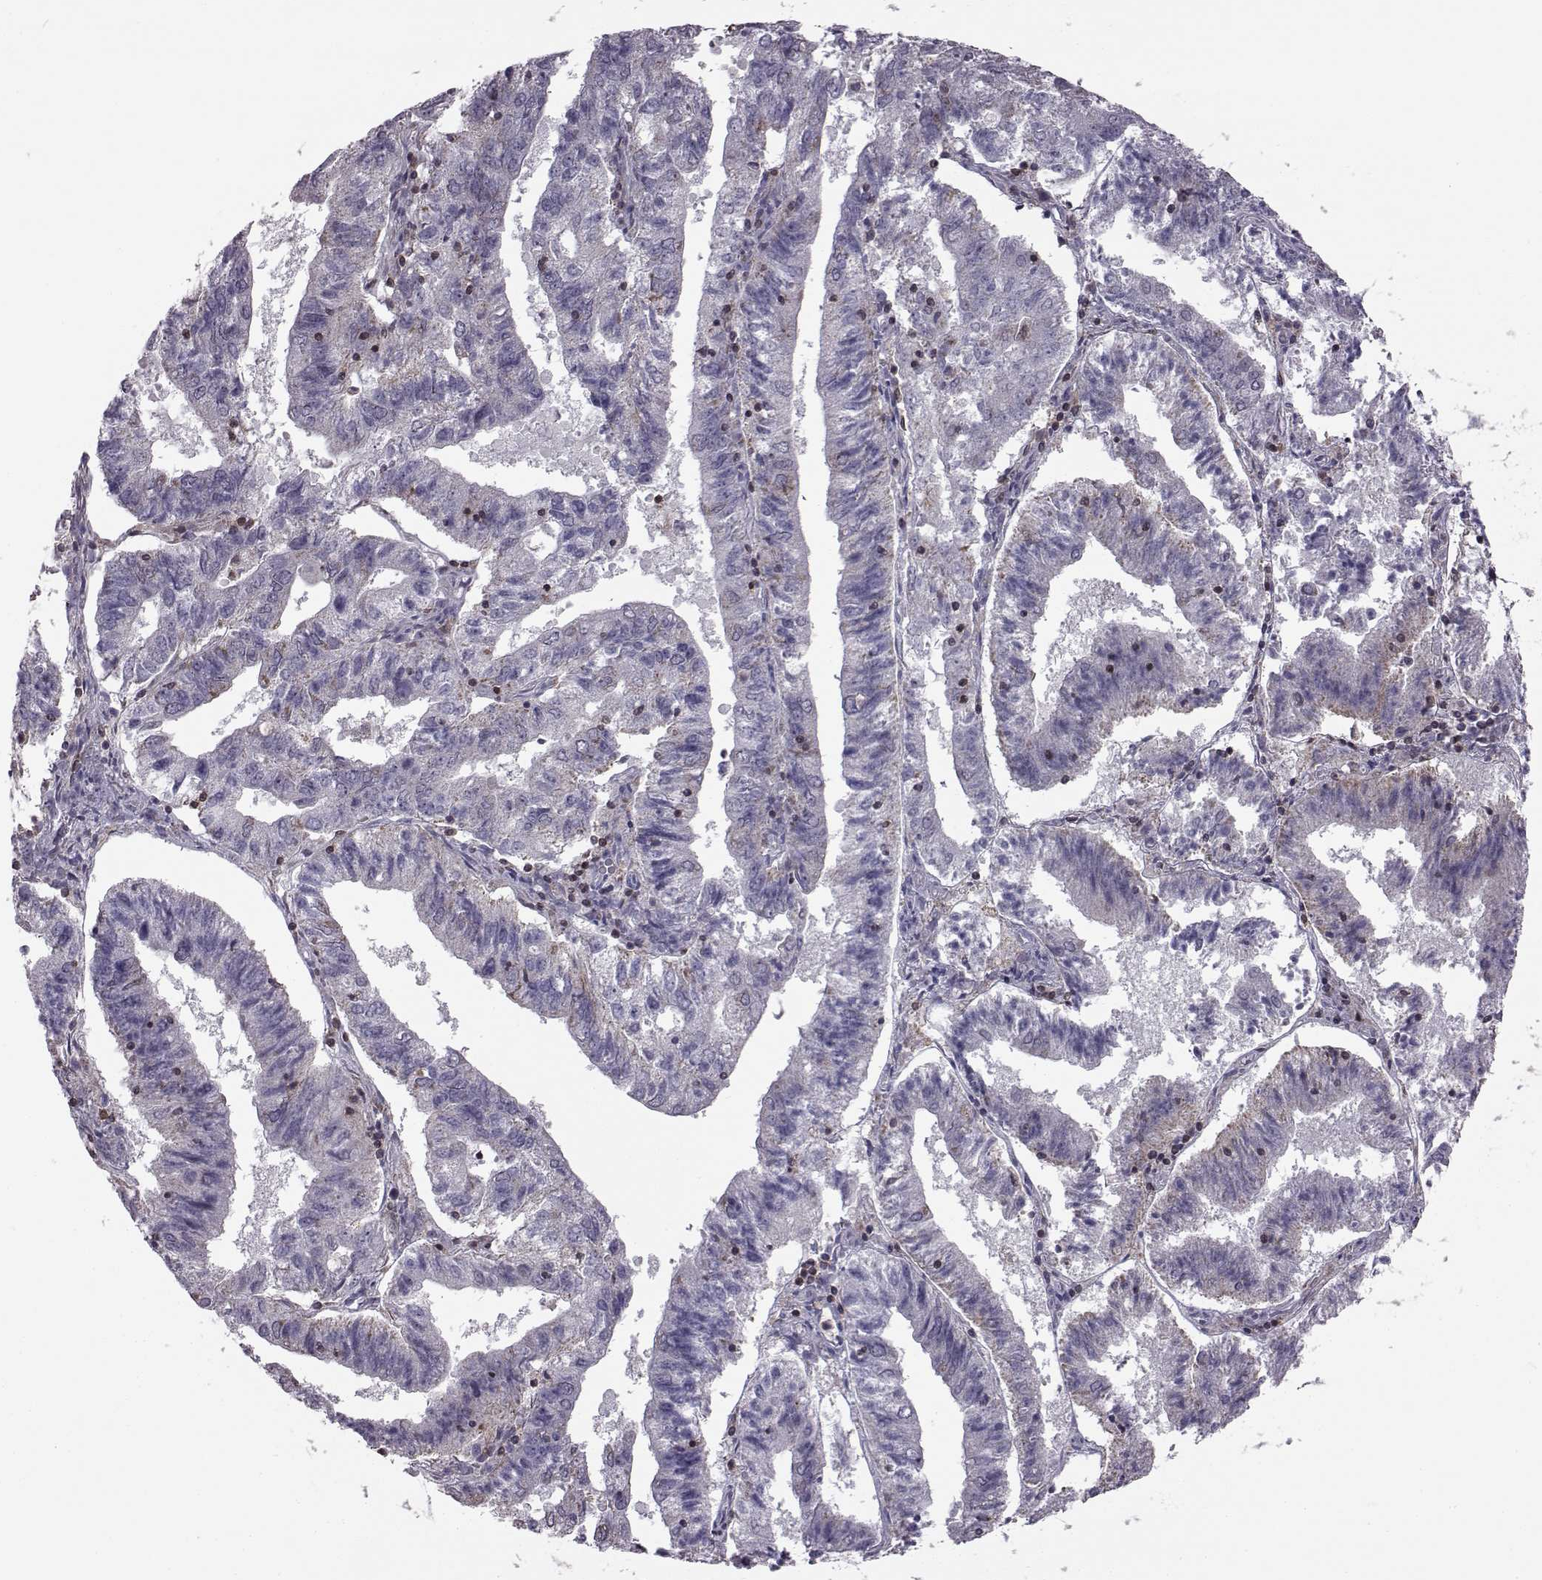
{"staining": {"intensity": "negative", "quantity": "none", "location": "none"}, "tissue": "endometrial cancer", "cell_type": "Tumor cells", "image_type": "cancer", "snomed": [{"axis": "morphology", "description": "Adenocarcinoma, NOS"}, {"axis": "topography", "description": "Endometrium"}], "caption": "Immunohistochemistry (IHC) photomicrograph of human endometrial adenocarcinoma stained for a protein (brown), which demonstrates no expression in tumor cells.", "gene": "DOK2", "patient": {"sex": "female", "age": 82}}